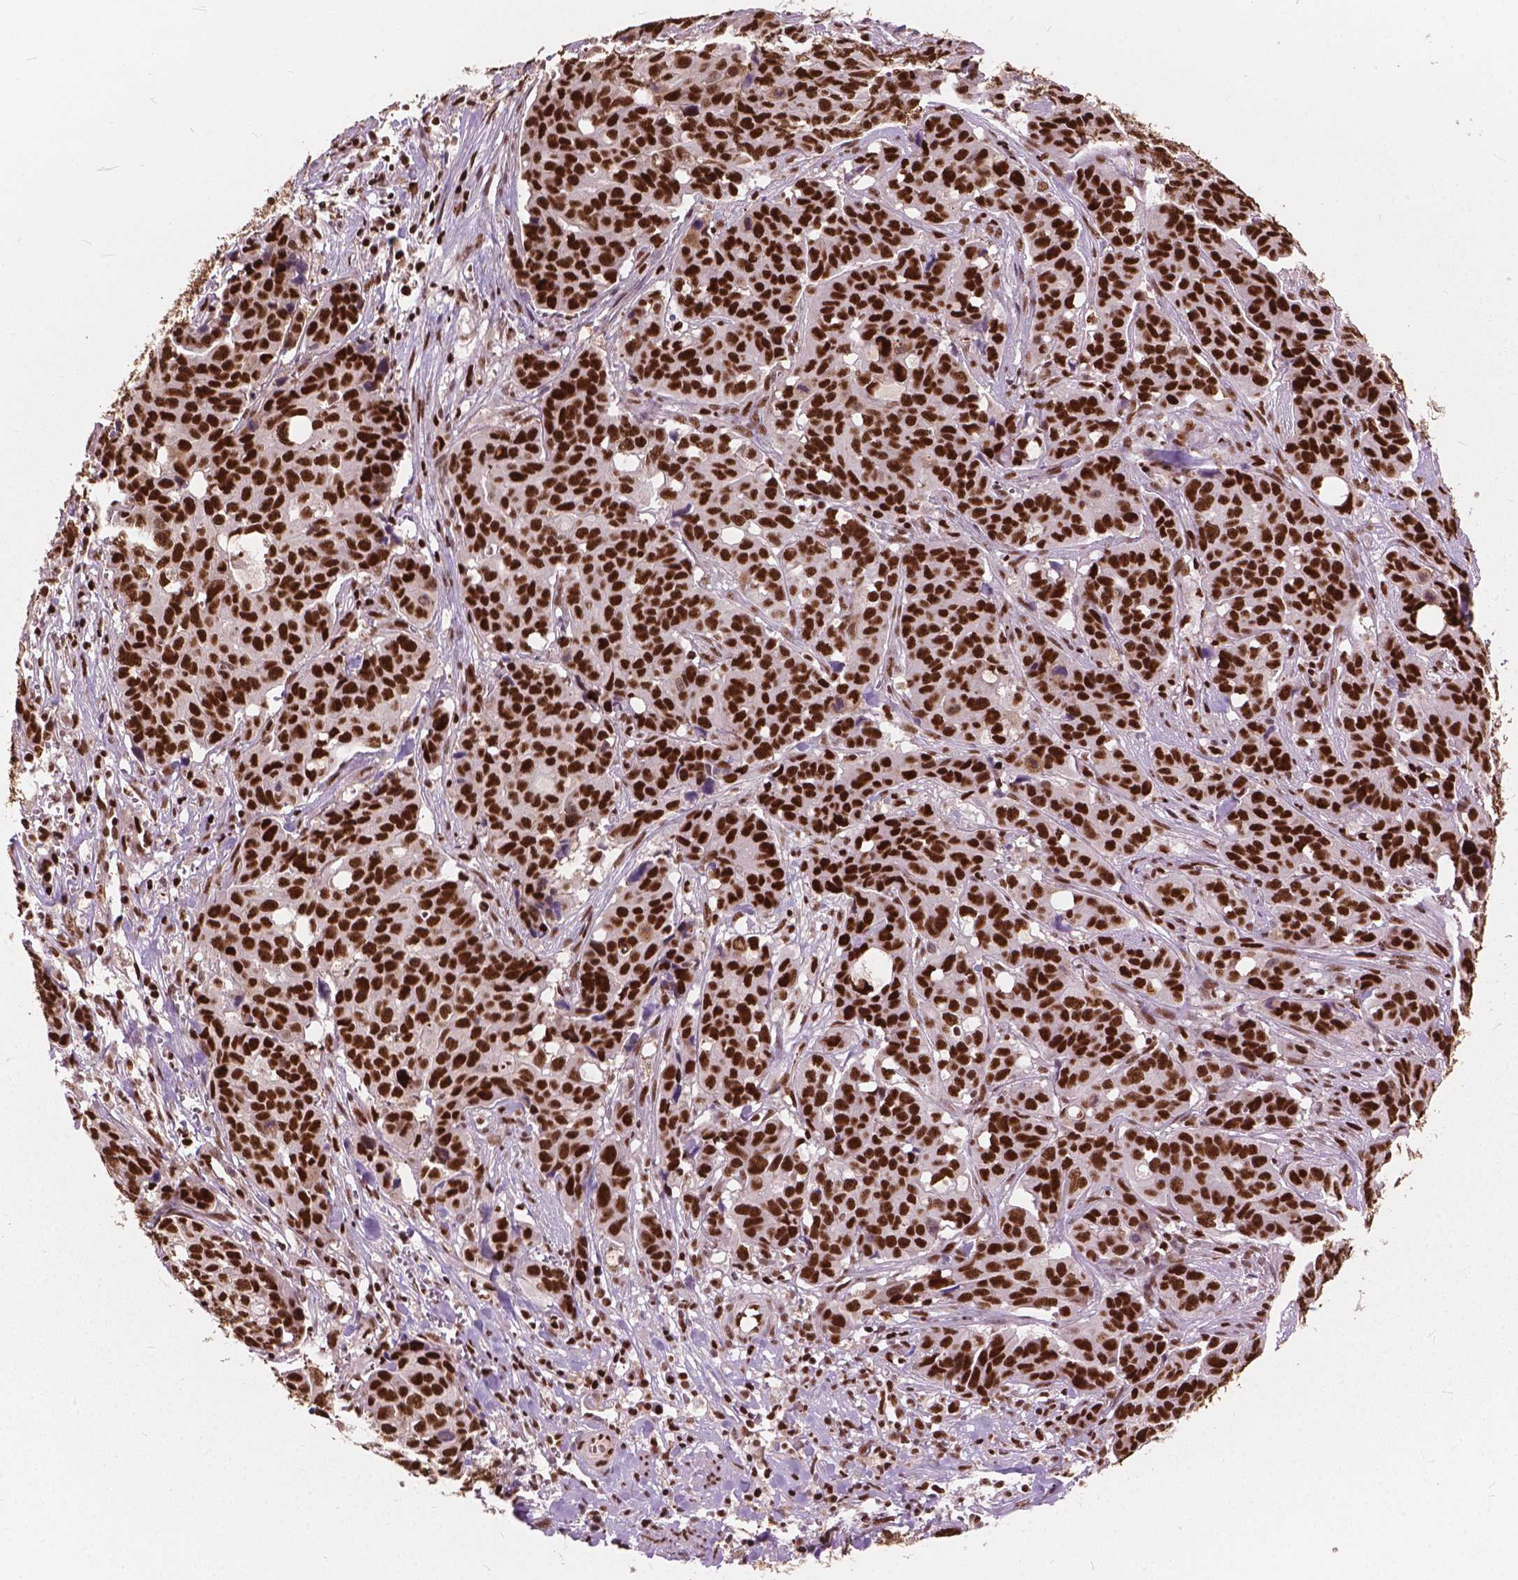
{"staining": {"intensity": "strong", "quantity": ">75%", "location": "nuclear"}, "tissue": "ovarian cancer", "cell_type": "Tumor cells", "image_type": "cancer", "snomed": [{"axis": "morphology", "description": "Carcinoma, endometroid"}, {"axis": "topography", "description": "Ovary"}], "caption": "The histopathology image reveals immunohistochemical staining of ovarian cancer (endometroid carcinoma). There is strong nuclear positivity is present in approximately >75% of tumor cells.", "gene": "ANP32B", "patient": {"sex": "female", "age": 78}}